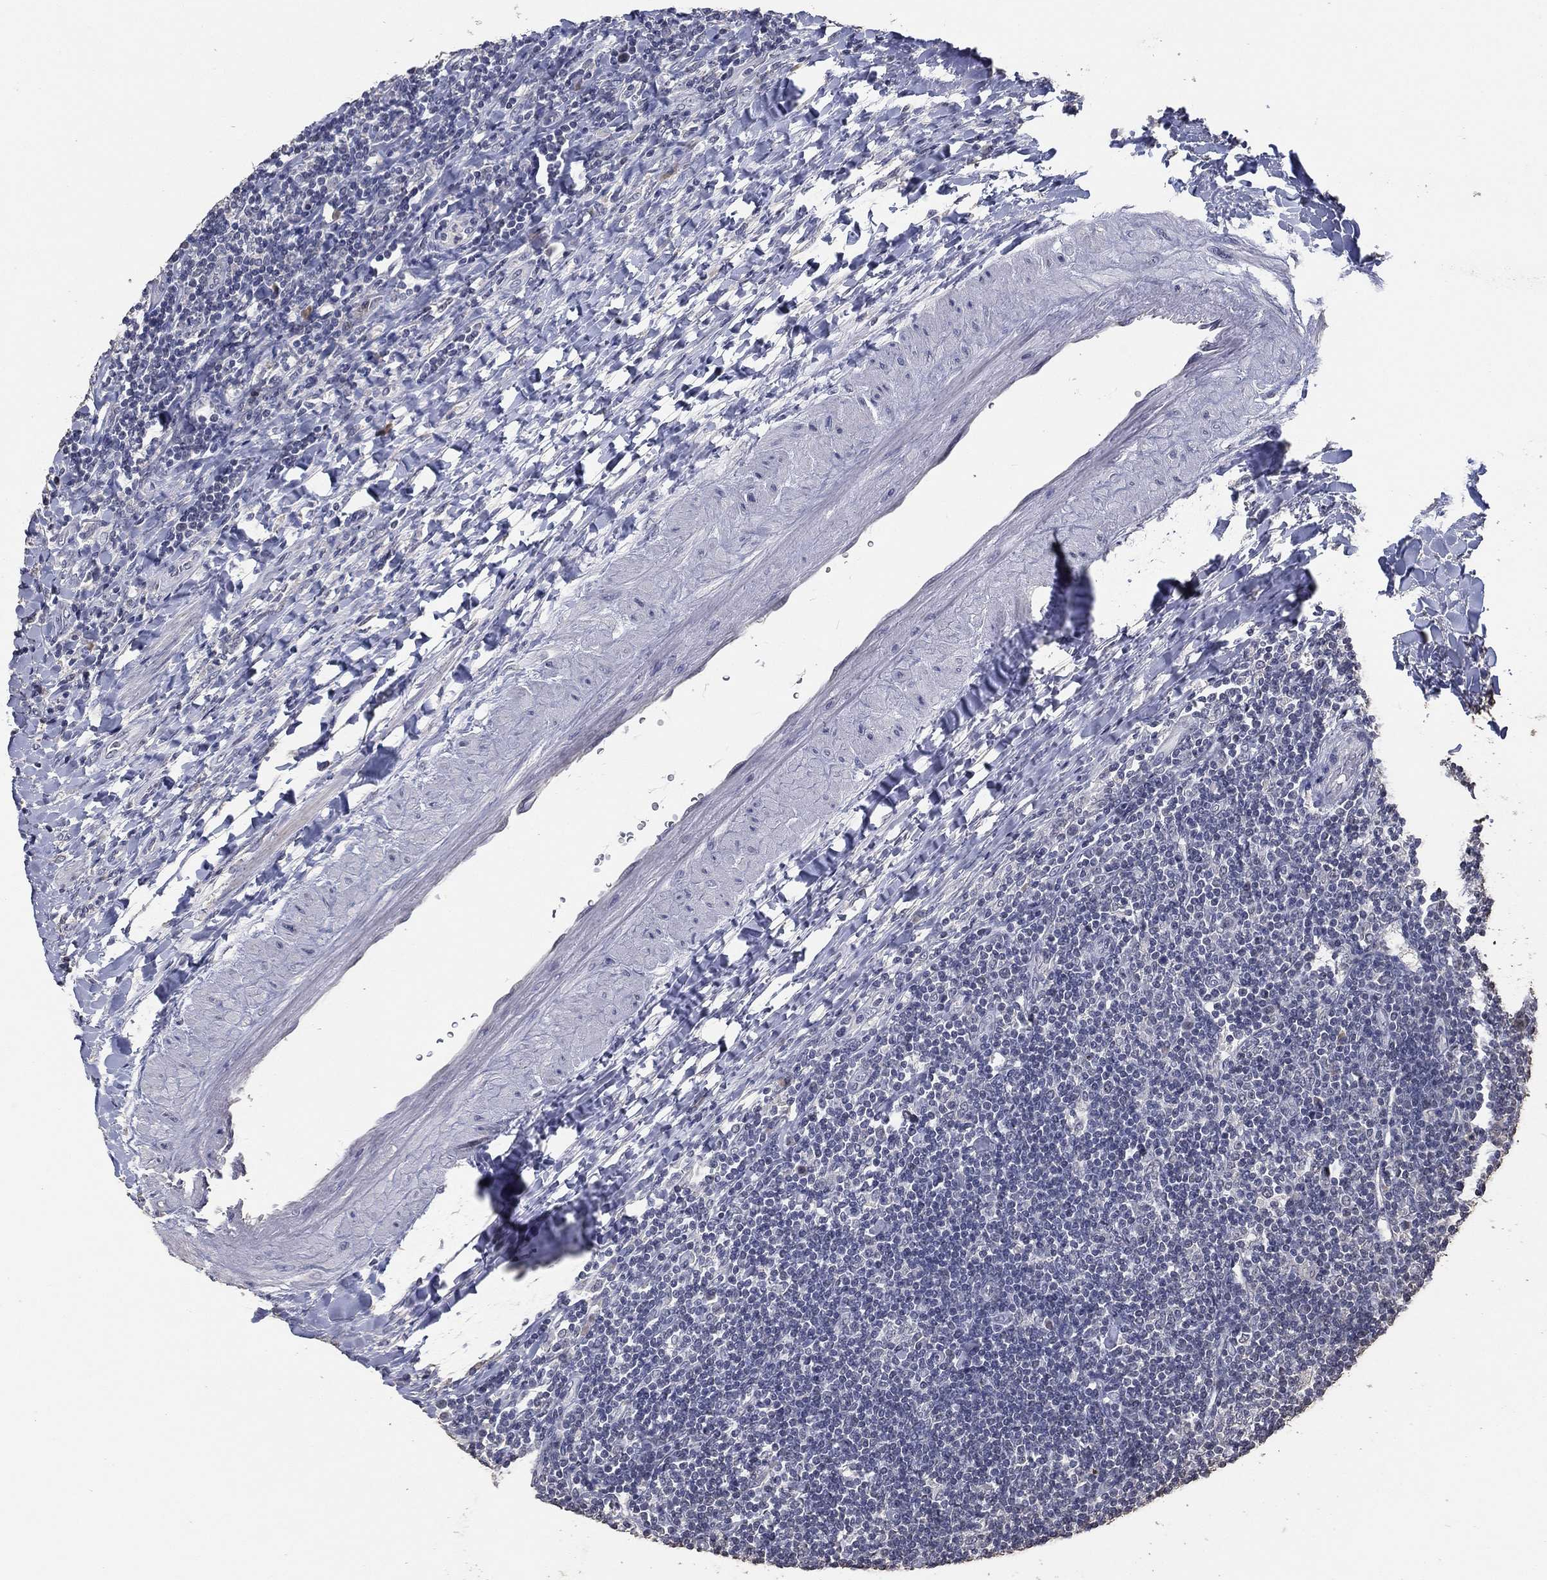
{"staining": {"intensity": "negative", "quantity": "none", "location": "none"}, "tissue": "lymphoma", "cell_type": "Tumor cells", "image_type": "cancer", "snomed": [{"axis": "morphology", "description": "Hodgkin's disease, NOS"}, {"axis": "topography", "description": "Lymph node"}], "caption": "Hodgkin's disease was stained to show a protein in brown. There is no significant staining in tumor cells.", "gene": "DSG1", "patient": {"sex": "male", "age": 40}}